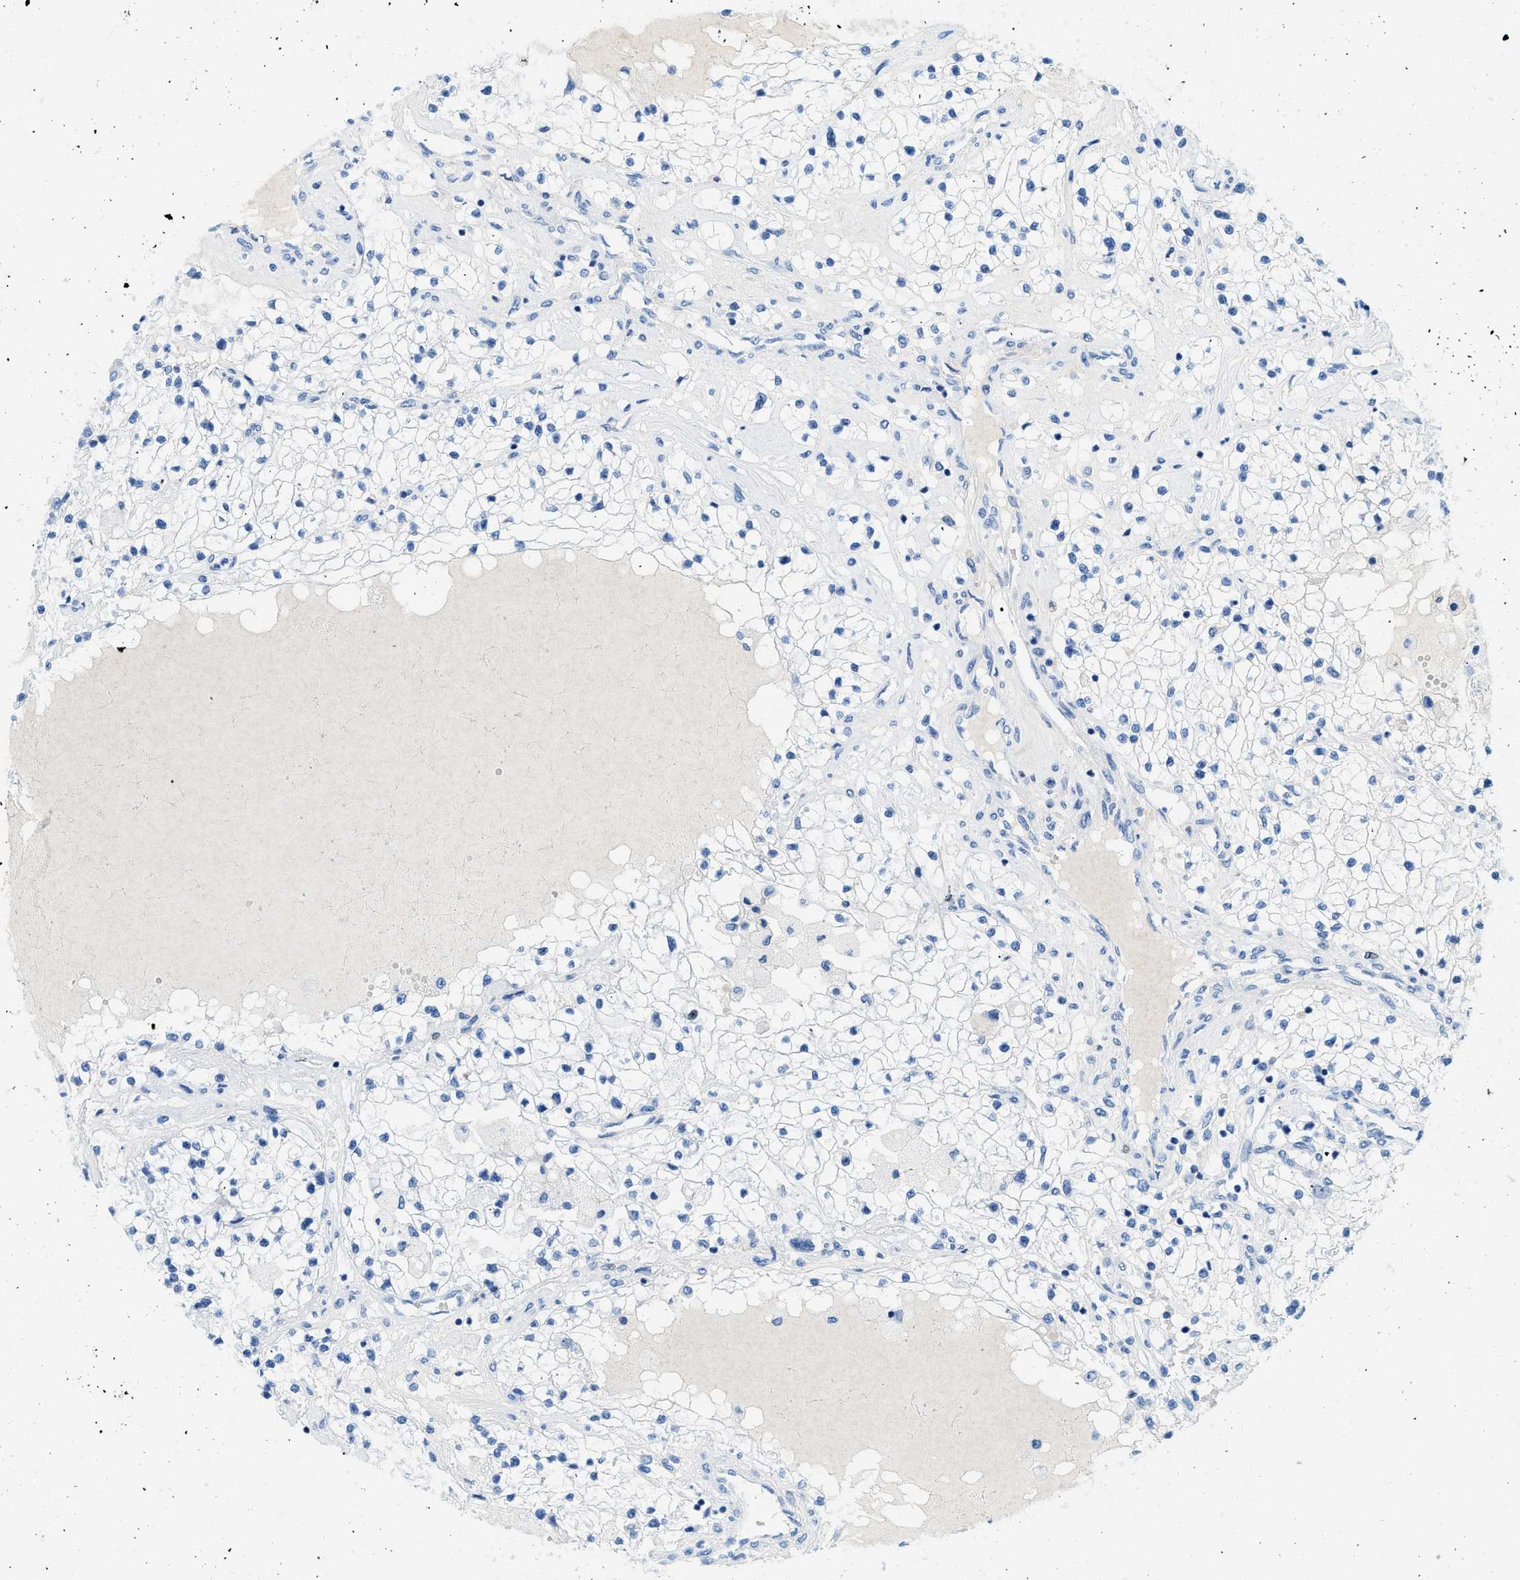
{"staining": {"intensity": "negative", "quantity": "none", "location": "none"}, "tissue": "renal cancer", "cell_type": "Tumor cells", "image_type": "cancer", "snomed": [{"axis": "morphology", "description": "Adenocarcinoma, NOS"}, {"axis": "topography", "description": "Kidney"}], "caption": "A micrograph of human renal cancer is negative for staining in tumor cells.", "gene": "COL3A1", "patient": {"sex": "male", "age": 68}}